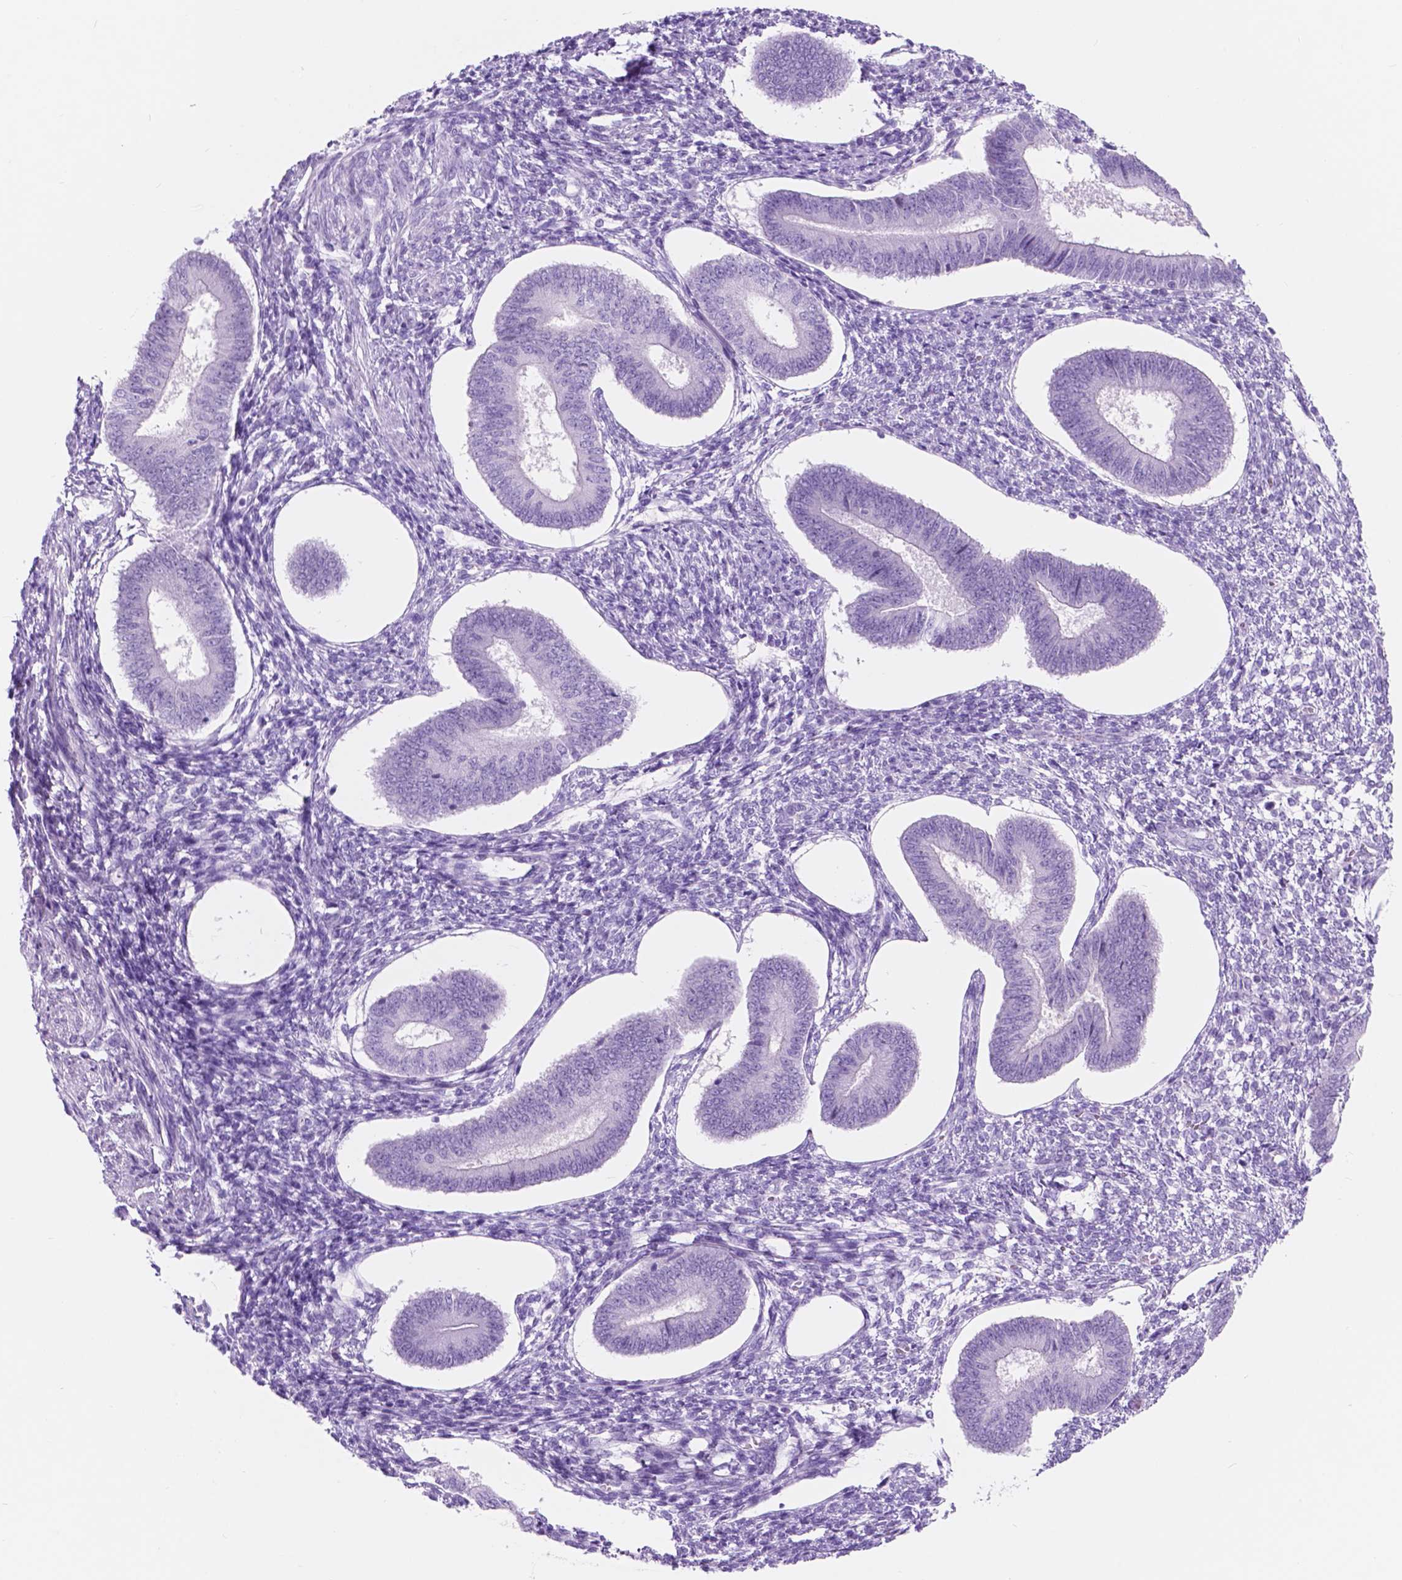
{"staining": {"intensity": "negative", "quantity": "none", "location": "none"}, "tissue": "endometrium", "cell_type": "Cells in endometrial stroma", "image_type": "normal", "snomed": [{"axis": "morphology", "description": "Normal tissue, NOS"}, {"axis": "topography", "description": "Endometrium"}], "caption": "High magnification brightfield microscopy of normal endometrium stained with DAB (brown) and counterstained with hematoxylin (blue): cells in endometrial stroma show no significant expression. The staining is performed using DAB brown chromogen with nuclei counter-stained in using hematoxylin.", "gene": "CUZD1", "patient": {"sex": "female", "age": 42}}